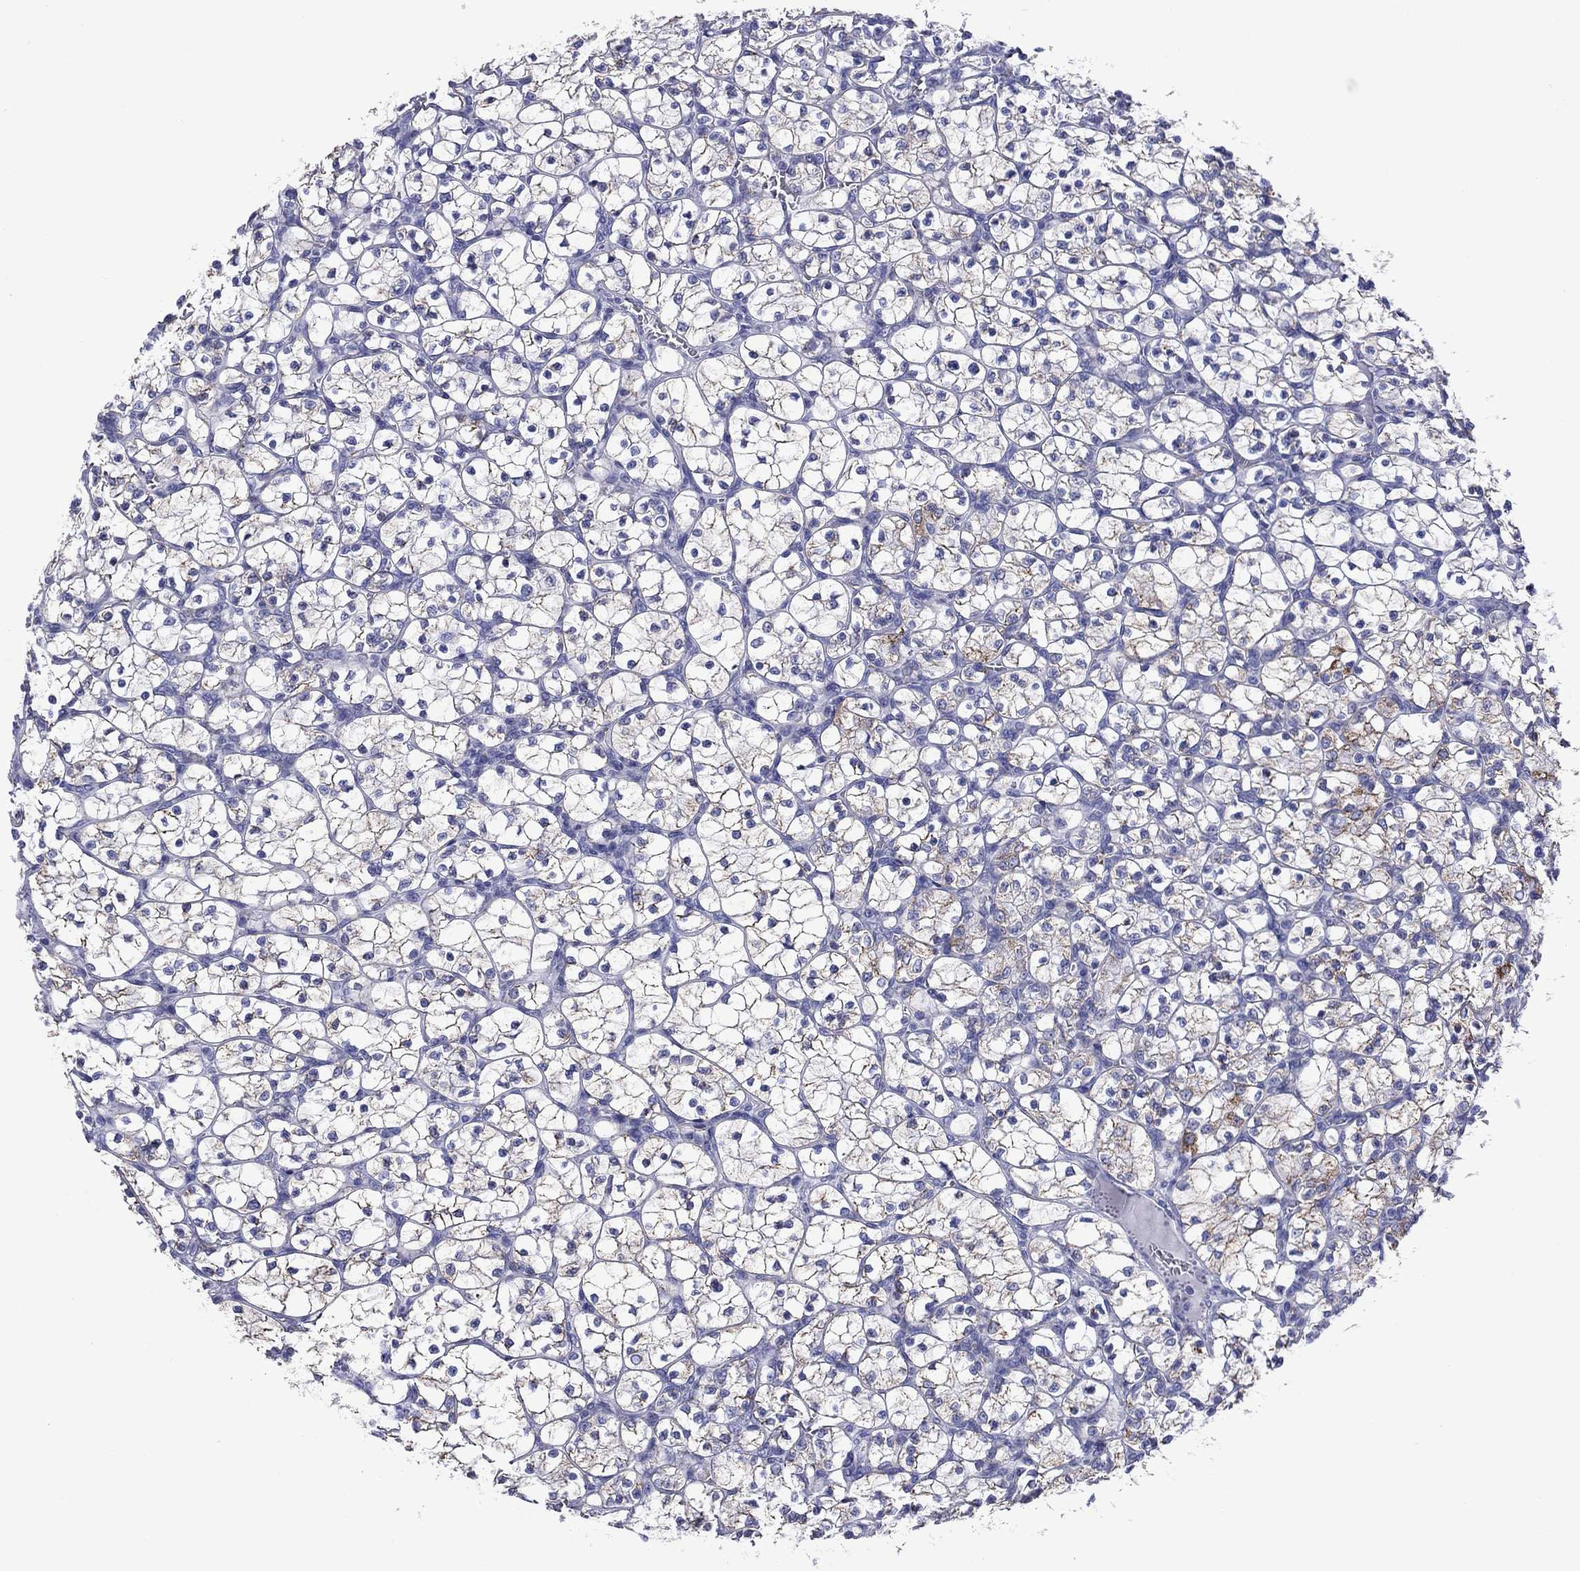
{"staining": {"intensity": "moderate", "quantity": "<25%", "location": "cytoplasmic/membranous"}, "tissue": "renal cancer", "cell_type": "Tumor cells", "image_type": "cancer", "snomed": [{"axis": "morphology", "description": "Adenocarcinoma, NOS"}, {"axis": "topography", "description": "Kidney"}], "caption": "There is low levels of moderate cytoplasmic/membranous staining in tumor cells of renal adenocarcinoma, as demonstrated by immunohistochemical staining (brown color).", "gene": "ACADSB", "patient": {"sex": "female", "age": 89}}